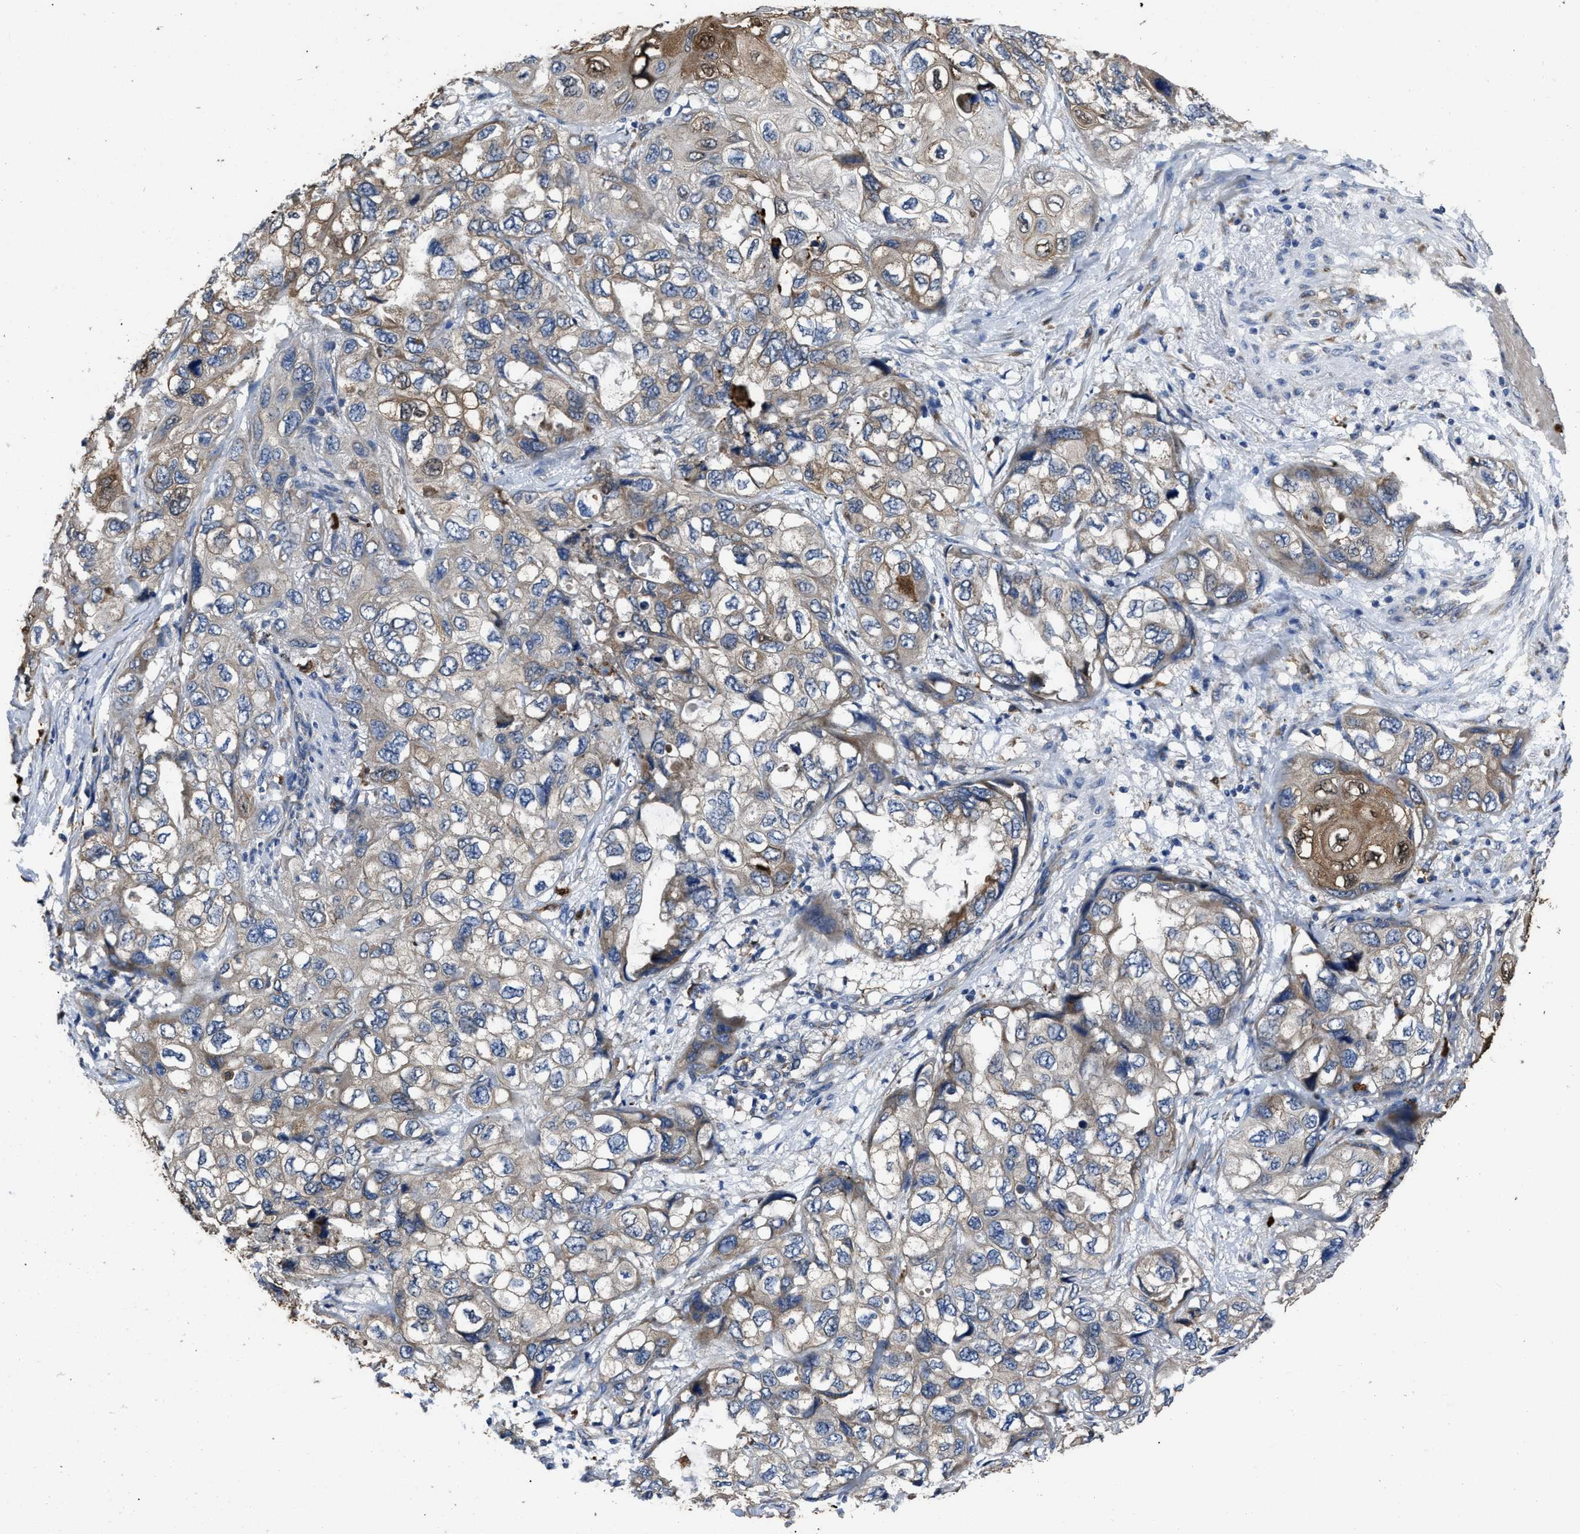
{"staining": {"intensity": "moderate", "quantity": "25%-75%", "location": "cytoplasmic/membranous"}, "tissue": "lung cancer", "cell_type": "Tumor cells", "image_type": "cancer", "snomed": [{"axis": "morphology", "description": "Squamous cell carcinoma, NOS"}, {"axis": "topography", "description": "Lung"}], "caption": "Protein analysis of lung cancer (squamous cell carcinoma) tissue exhibits moderate cytoplasmic/membranous positivity in about 25%-75% of tumor cells.", "gene": "ANGPT1", "patient": {"sex": "female", "age": 73}}